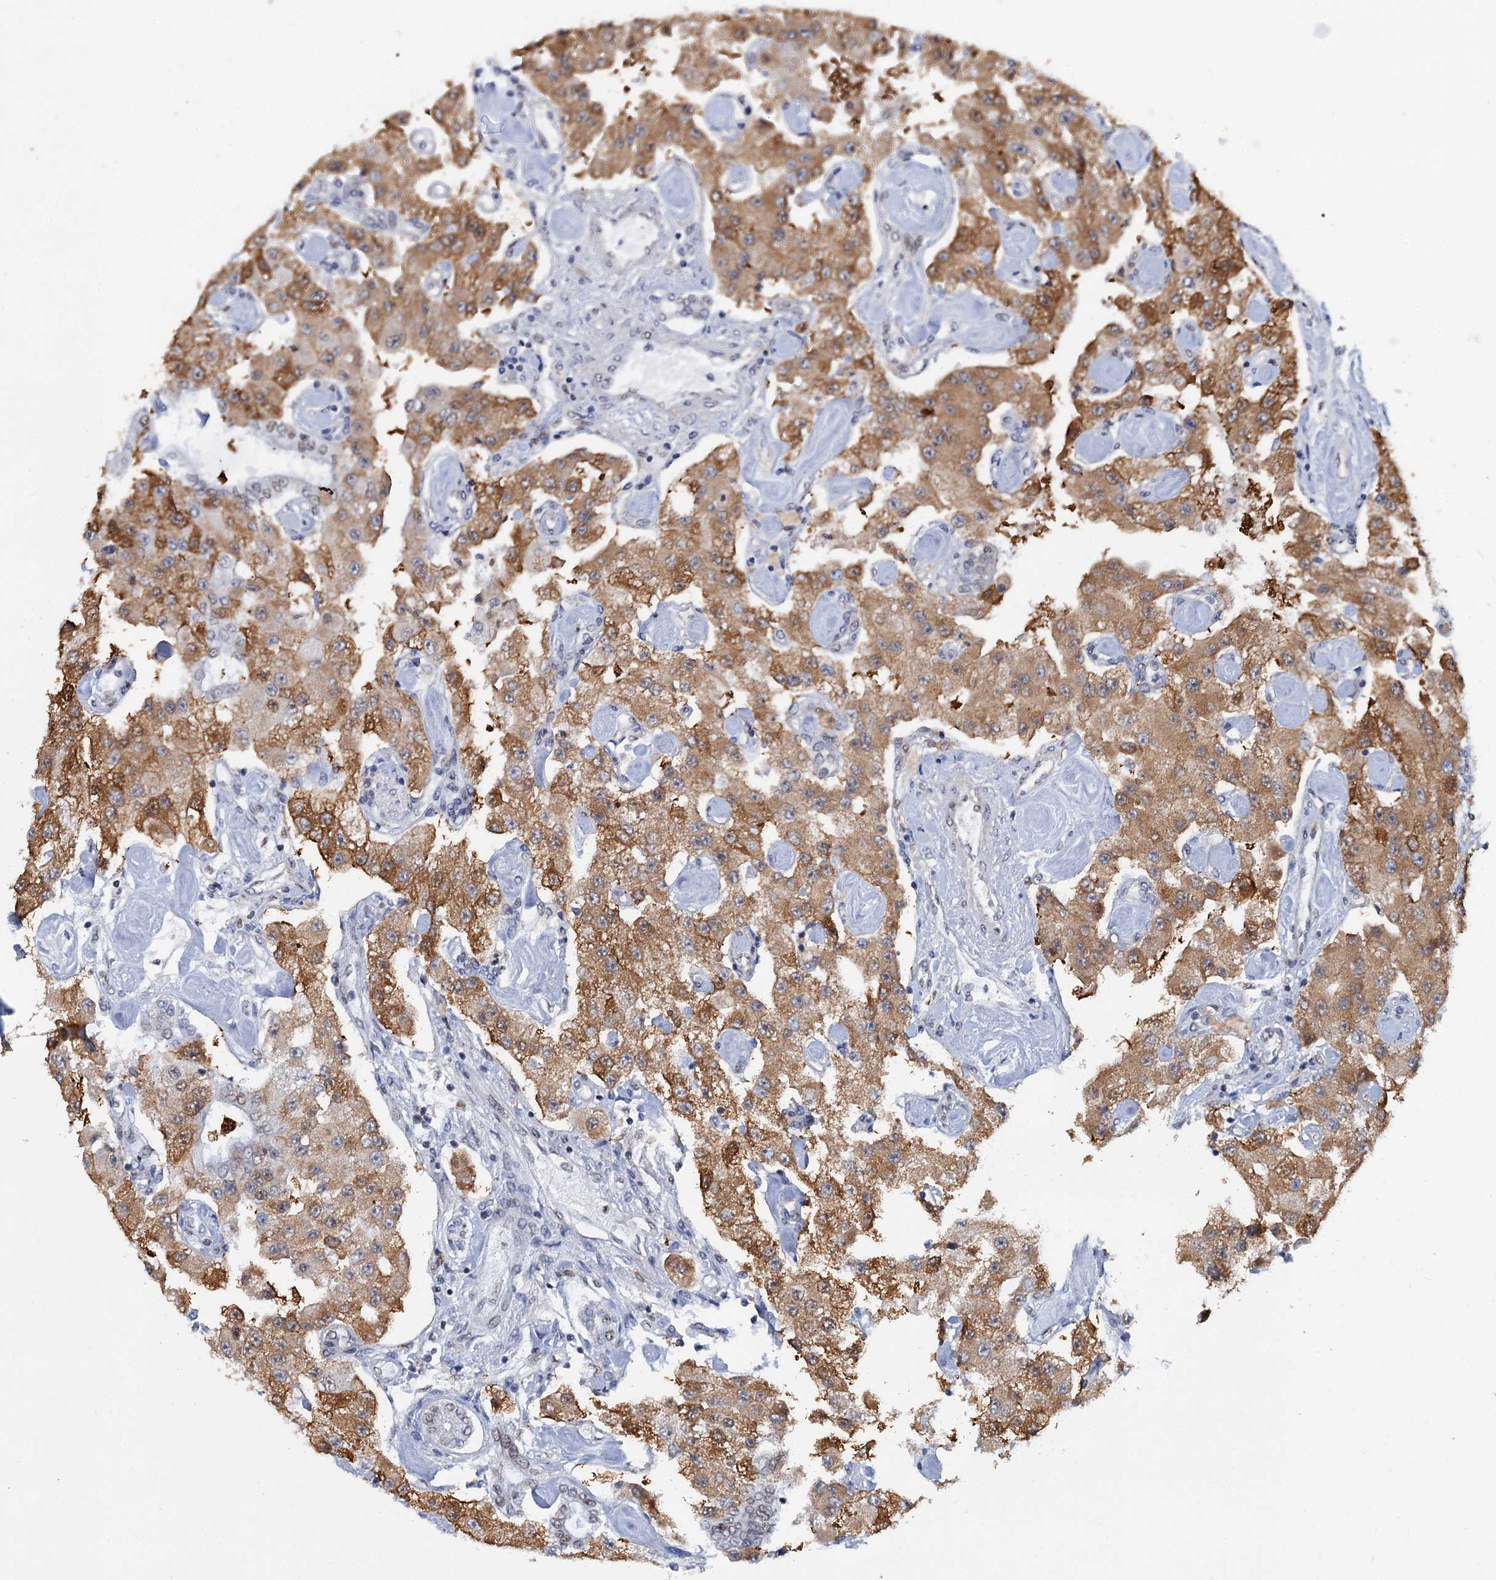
{"staining": {"intensity": "moderate", "quantity": ">75%", "location": "cytoplasmic/membranous"}, "tissue": "carcinoid", "cell_type": "Tumor cells", "image_type": "cancer", "snomed": [{"axis": "morphology", "description": "Carcinoid, malignant, NOS"}, {"axis": "topography", "description": "Pancreas"}], "caption": "DAB immunohistochemical staining of human carcinoid (malignant) reveals moderate cytoplasmic/membranous protein expression in about >75% of tumor cells. (Brightfield microscopy of DAB IHC at high magnification).", "gene": "SREK1", "patient": {"sex": "male", "age": 41}}